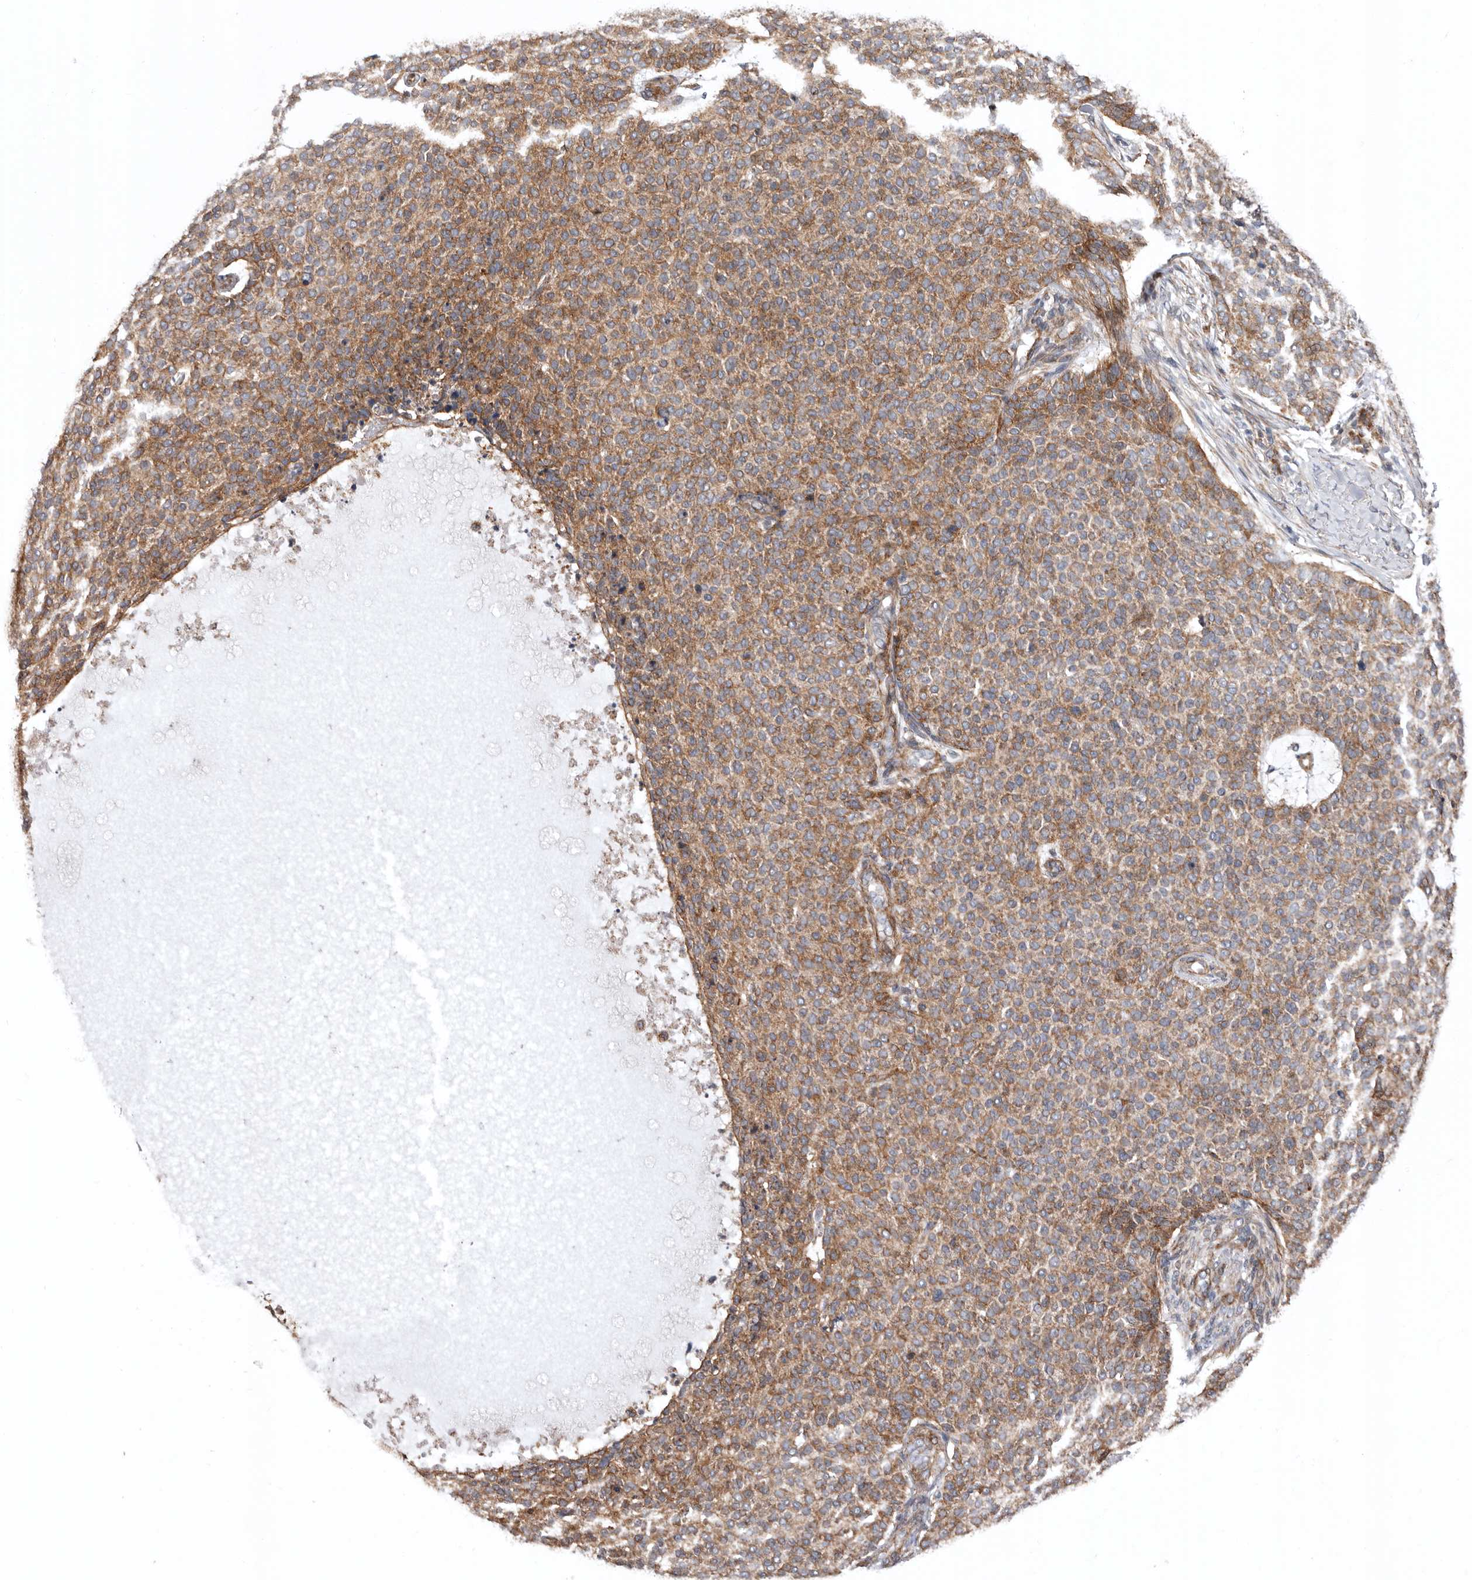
{"staining": {"intensity": "moderate", "quantity": ">75%", "location": "cytoplasmic/membranous"}, "tissue": "skin cancer", "cell_type": "Tumor cells", "image_type": "cancer", "snomed": [{"axis": "morphology", "description": "Normal tissue, NOS"}, {"axis": "morphology", "description": "Basal cell carcinoma"}, {"axis": "topography", "description": "Skin"}], "caption": "Tumor cells demonstrate moderate cytoplasmic/membranous expression in about >75% of cells in skin cancer.", "gene": "PROKR1", "patient": {"sex": "male", "age": 50}}